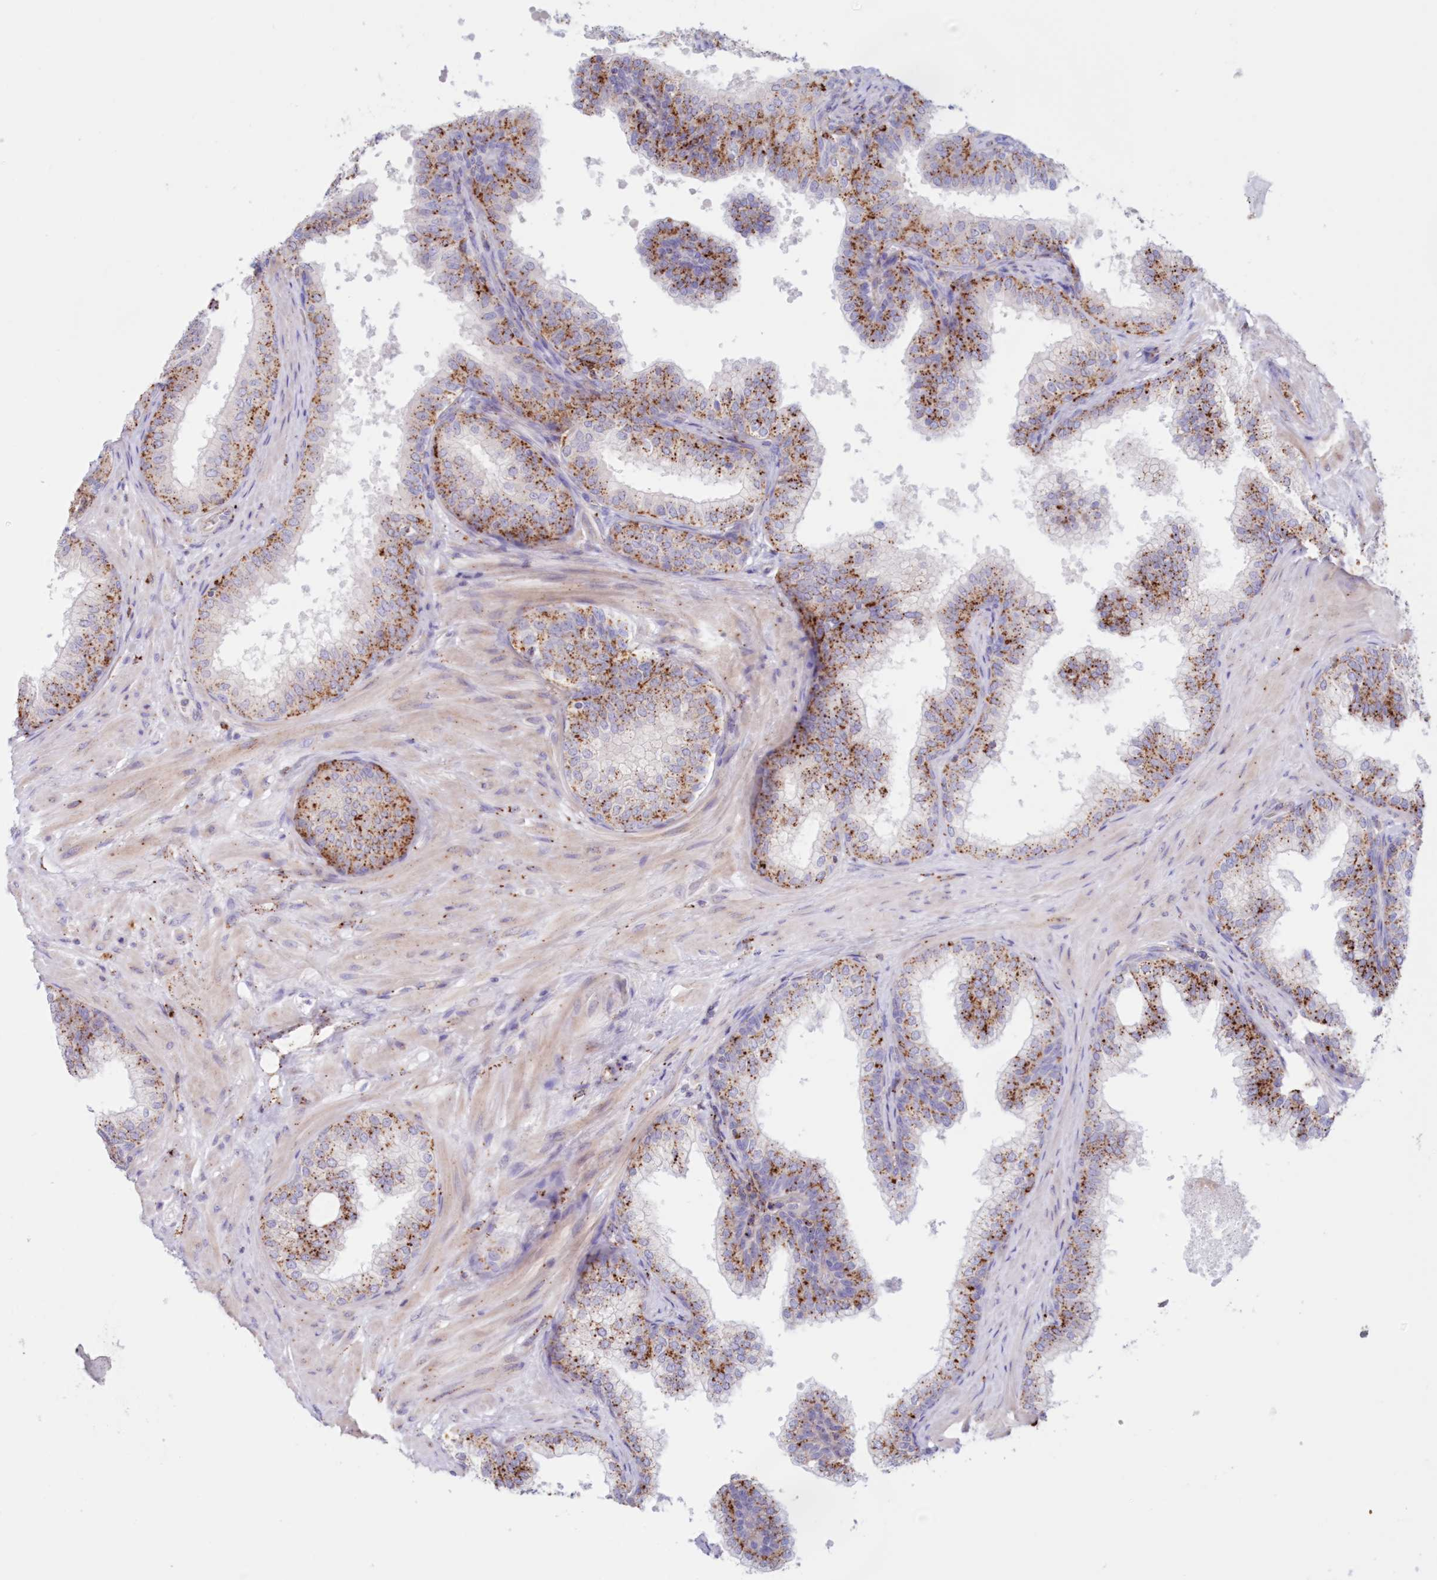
{"staining": {"intensity": "moderate", "quantity": ">75%", "location": "cytoplasmic/membranous"}, "tissue": "prostate", "cell_type": "Glandular cells", "image_type": "normal", "snomed": [{"axis": "morphology", "description": "Normal tissue, NOS"}, {"axis": "topography", "description": "Prostate"}], "caption": "High-power microscopy captured an immunohistochemistry histopathology image of benign prostate, revealing moderate cytoplasmic/membranous positivity in approximately >75% of glandular cells.", "gene": "TPP1", "patient": {"sex": "male", "age": 60}}